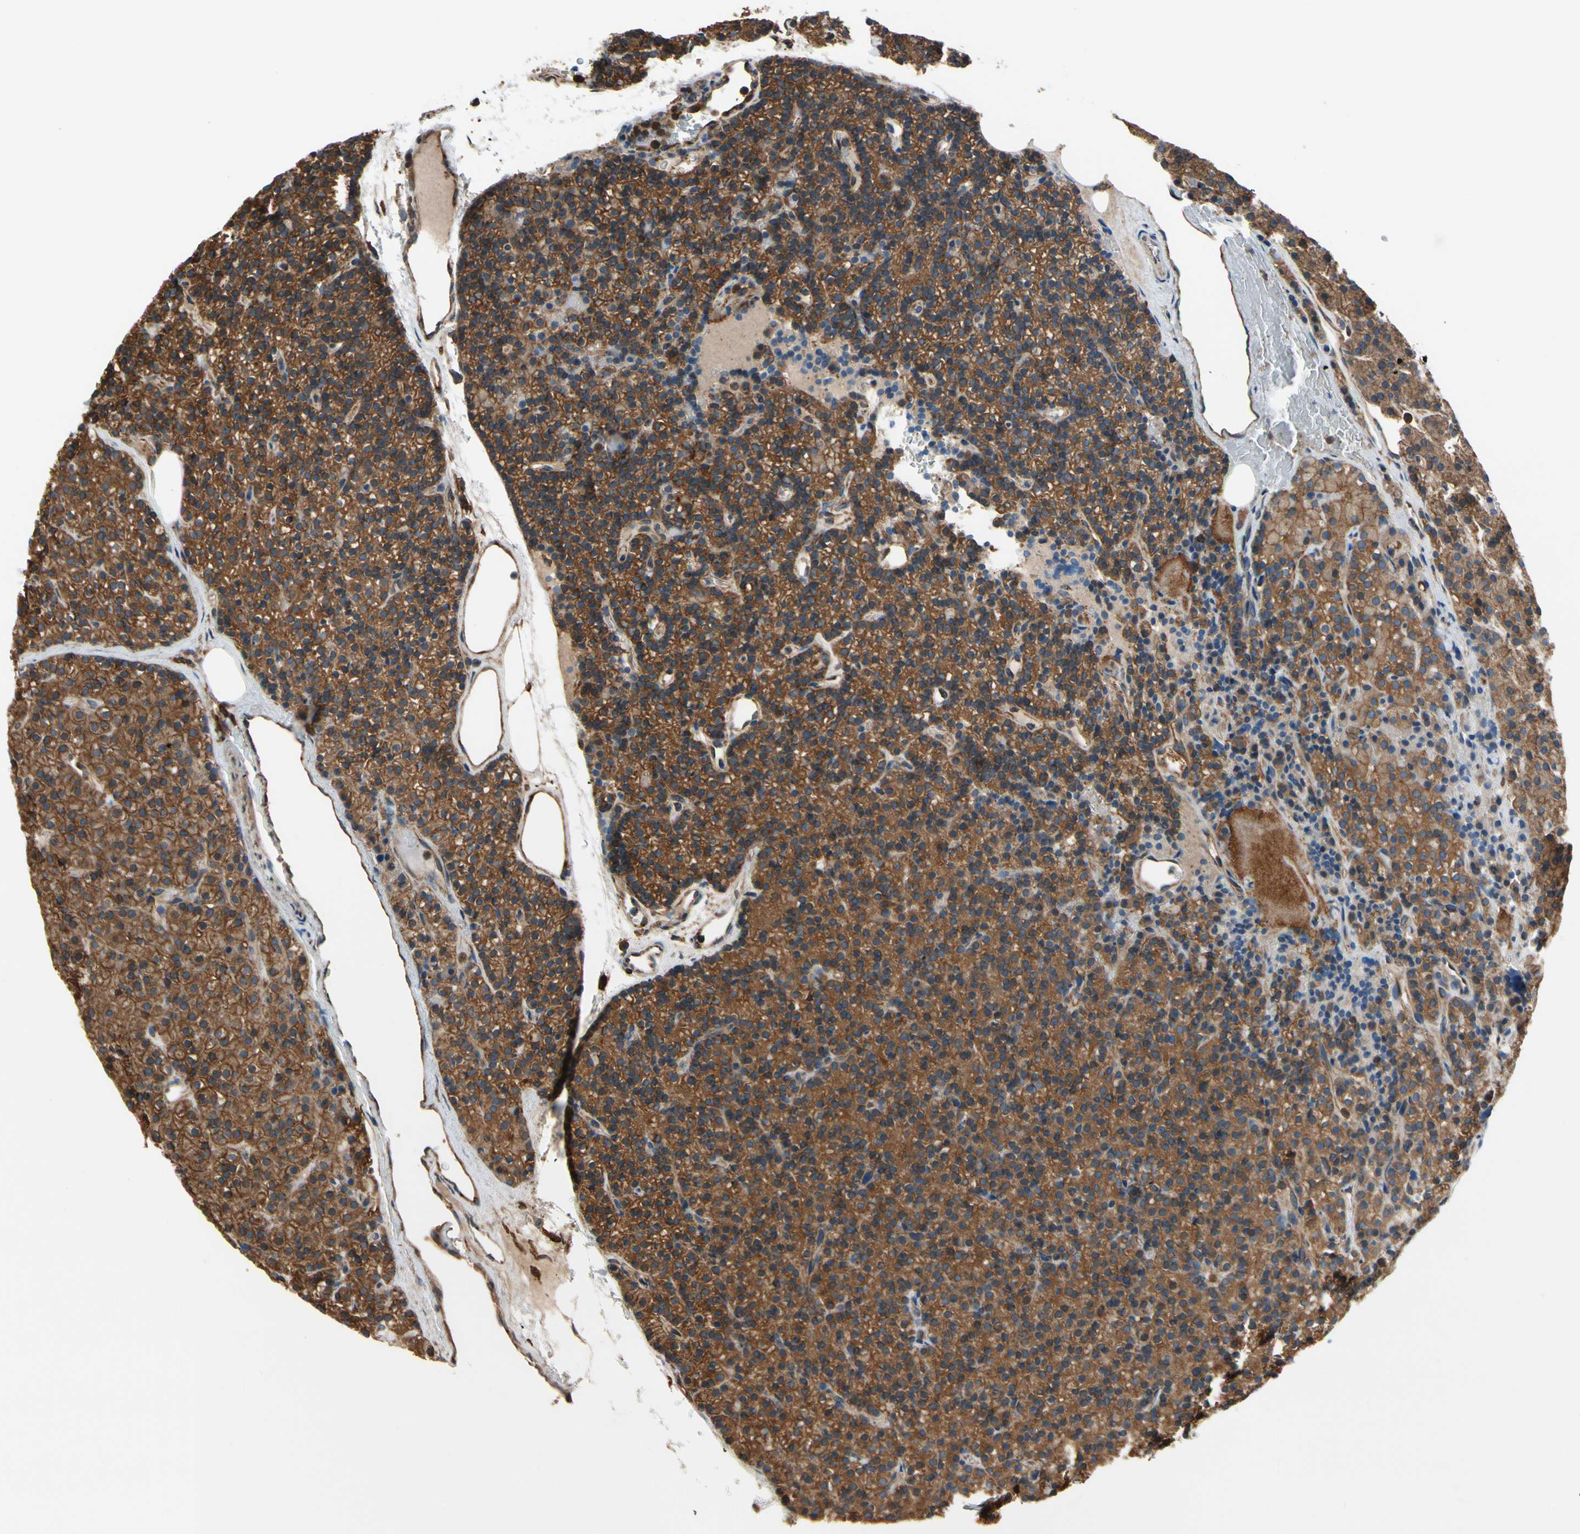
{"staining": {"intensity": "moderate", "quantity": ">75%", "location": "cytoplasmic/membranous"}, "tissue": "parathyroid gland", "cell_type": "Glandular cells", "image_type": "normal", "snomed": [{"axis": "morphology", "description": "Normal tissue, NOS"}, {"axis": "morphology", "description": "Hyperplasia, NOS"}, {"axis": "topography", "description": "Parathyroid gland"}], "caption": "About >75% of glandular cells in unremarkable human parathyroid gland demonstrate moderate cytoplasmic/membranous protein expression as visualized by brown immunohistochemical staining.", "gene": "EPS15", "patient": {"sex": "male", "age": 44}}